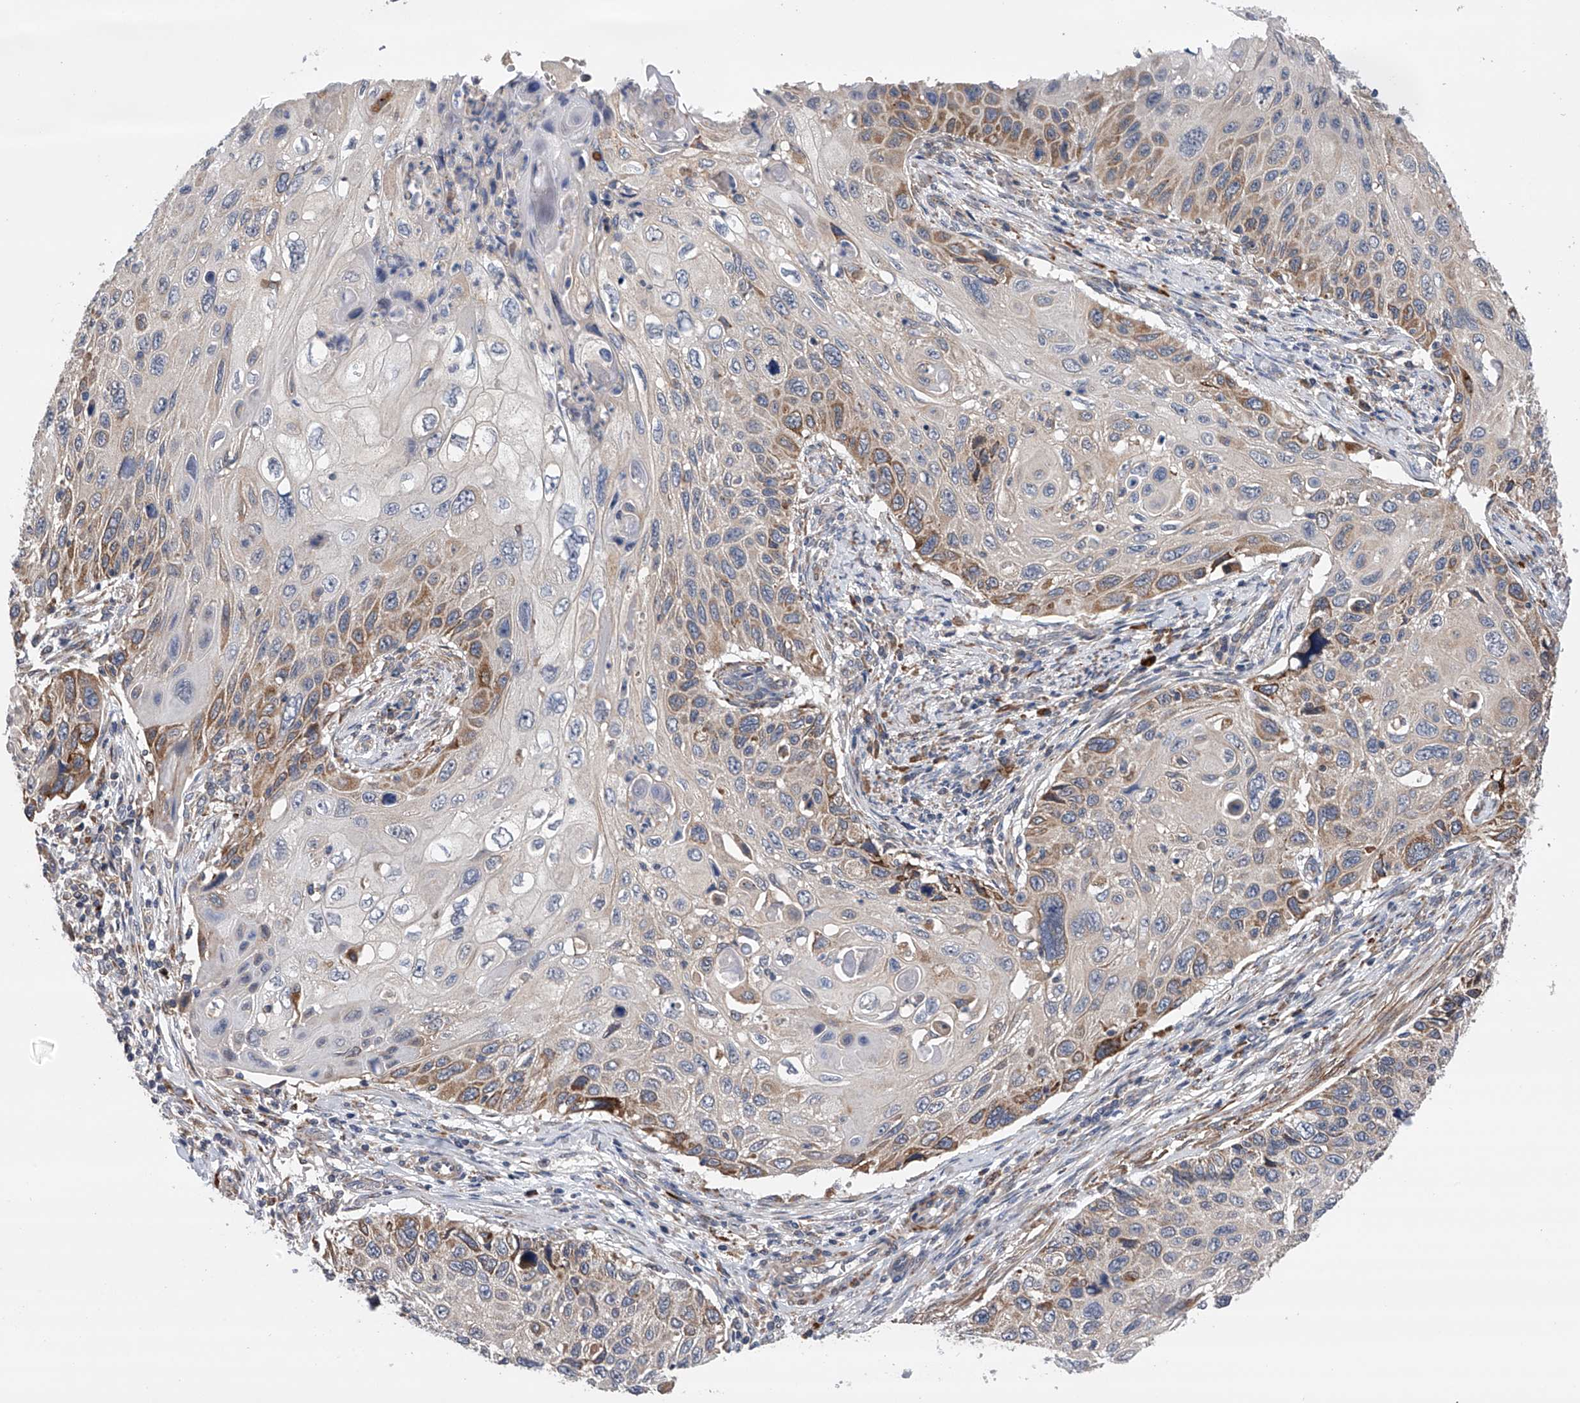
{"staining": {"intensity": "moderate", "quantity": "<25%", "location": "cytoplasmic/membranous"}, "tissue": "cervical cancer", "cell_type": "Tumor cells", "image_type": "cancer", "snomed": [{"axis": "morphology", "description": "Squamous cell carcinoma, NOS"}, {"axis": "topography", "description": "Cervix"}], "caption": "Human cervical squamous cell carcinoma stained for a protein (brown) displays moderate cytoplasmic/membranous positive expression in approximately <25% of tumor cells.", "gene": "SPOCK1", "patient": {"sex": "female", "age": 70}}